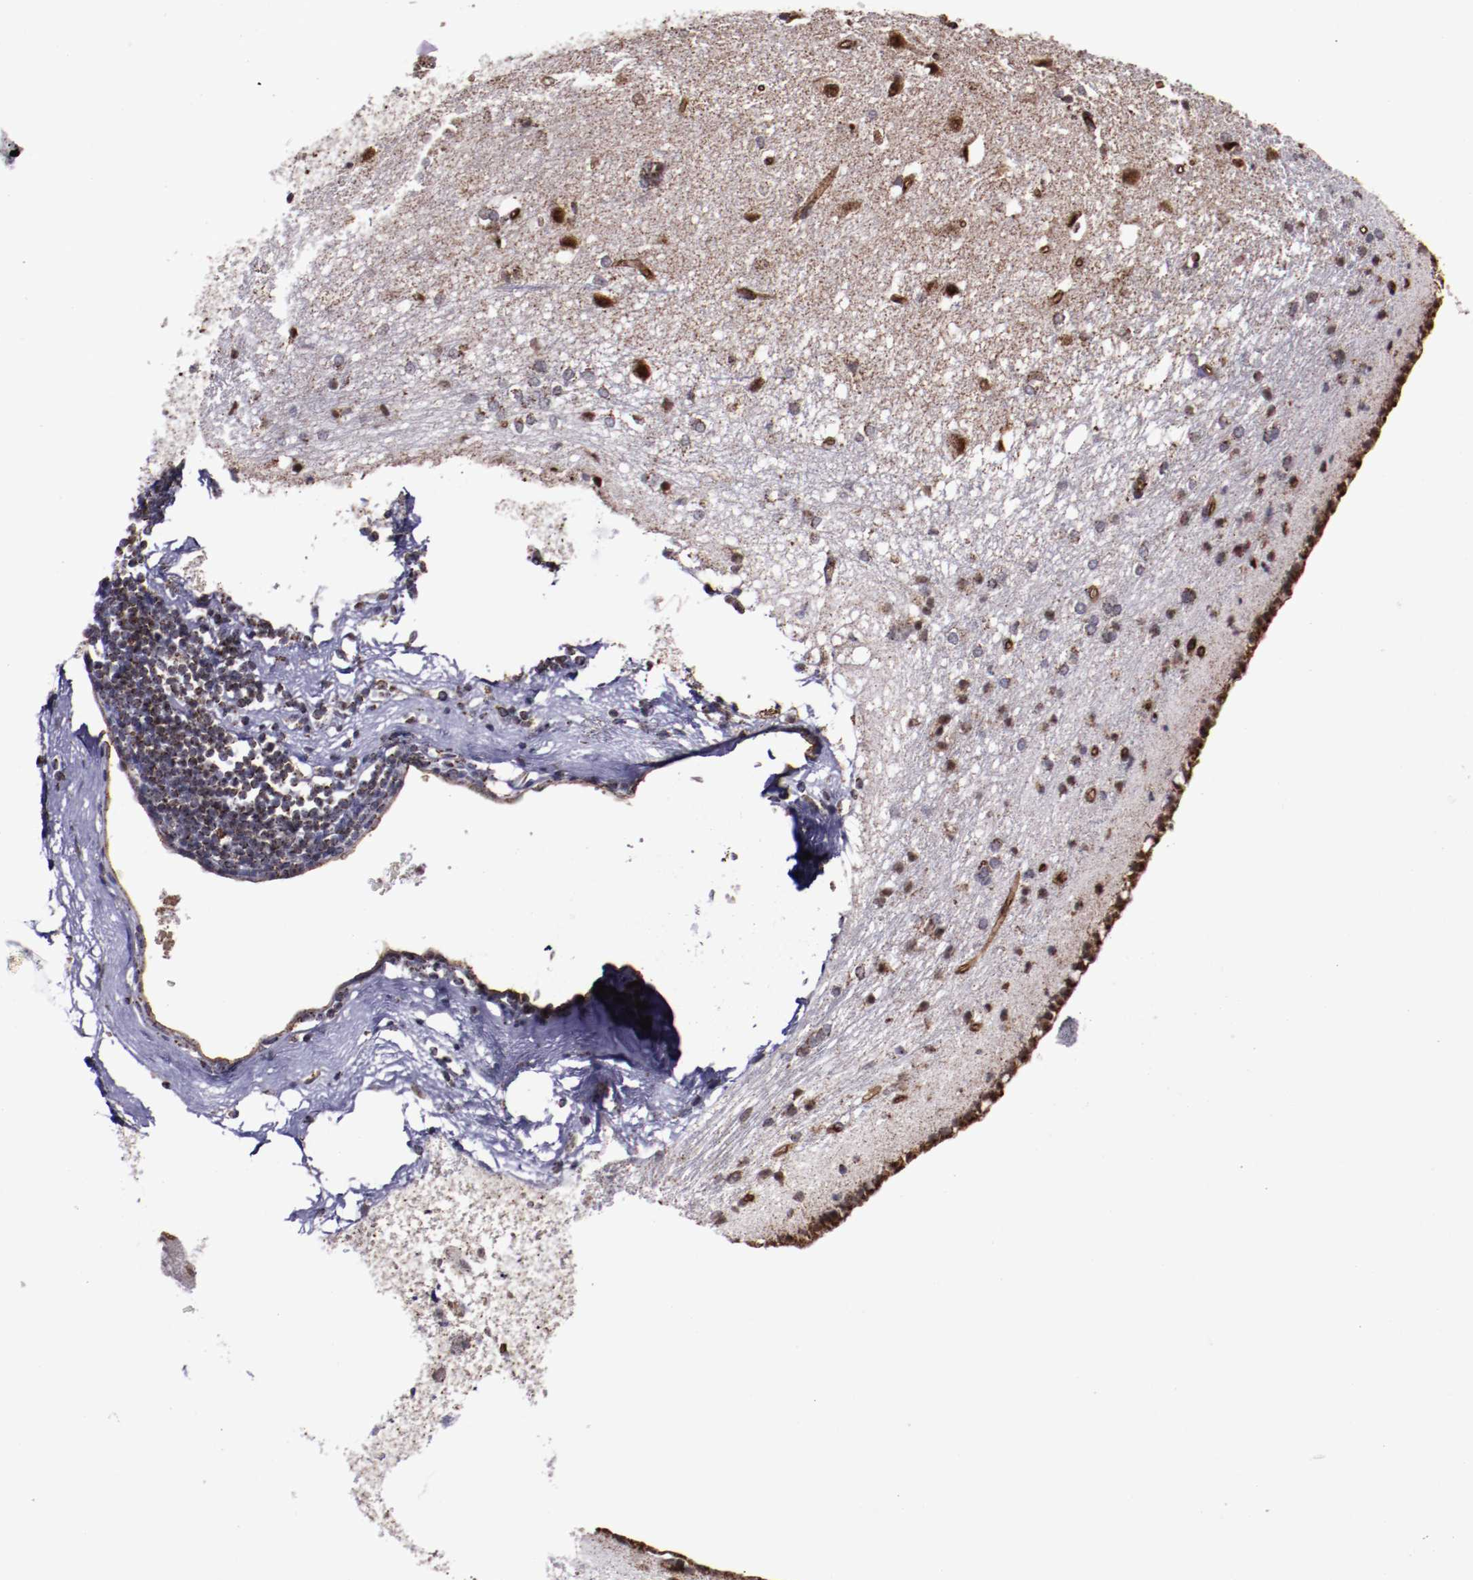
{"staining": {"intensity": "moderate", "quantity": "25%-75%", "location": "cytoplasmic/membranous"}, "tissue": "caudate", "cell_type": "Glial cells", "image_type": "normal", "snomed": [{"axis": "morphology", "description": "Normal tissue, NOS"}, {"axis": "topography", "description": "Lateral ventricle wall"}], "caption": "Caudate stained with DAB immunohistochemistry (IHC) demonstrates medium levels of moderate cytoplasmic/membranous staining in approximately 25%-75% of glial cells.", "gene": "LONP1", "patient": {"sex": "female", "age": 19}}